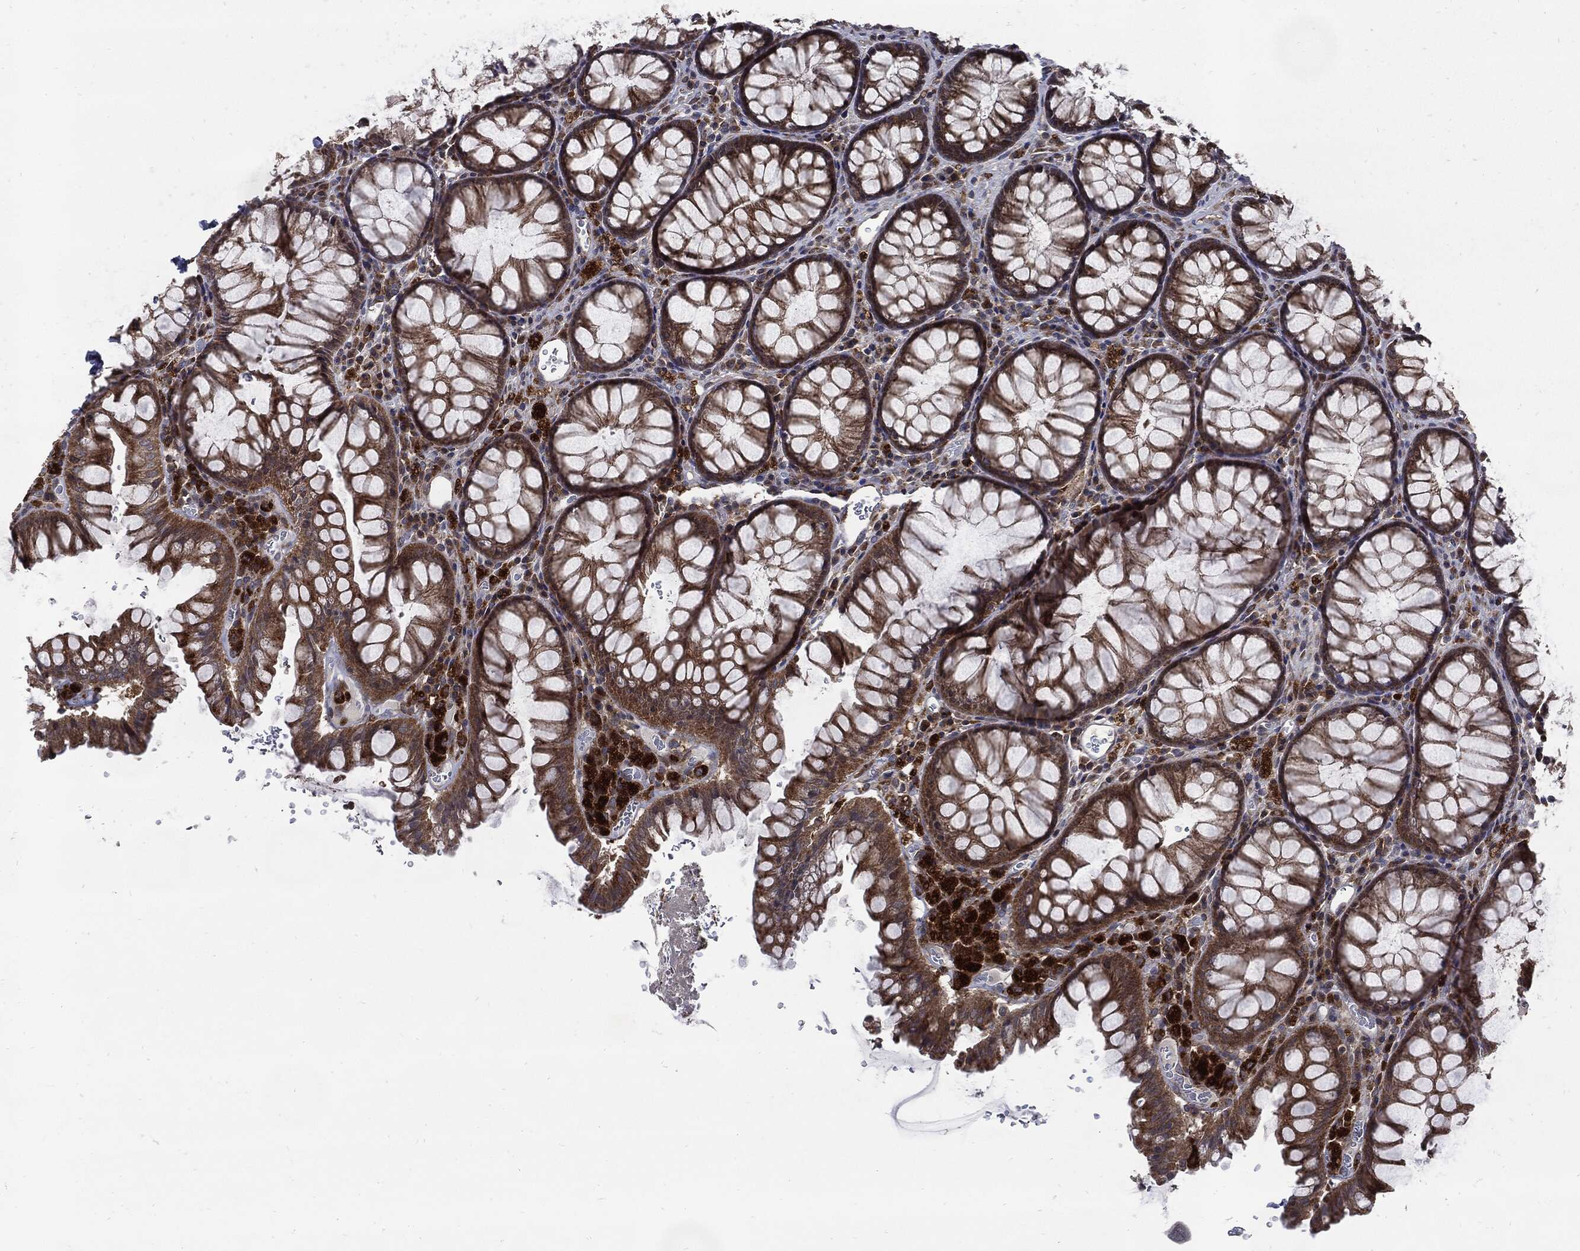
{"staining": {"intensity": "moderate", "quantity": "25%-75%", "location": "cytoplasmic/membranous"}, "tissue": "rectum", "cell_type": "Glandular cells", "image_type": "normal", "snomed": [{"axis": "morphology", "description": "Normal tissue, NOS"}, {"axis": "topography", "description": "Rectum"}], "caption": "Protein analysis of normal rectum displays moderate cytoplasmic/membranous expression in about 25%-75% of glandular cells.", "gene": "SLC31A2", "patient": {"sex": "female", "age": 68}}